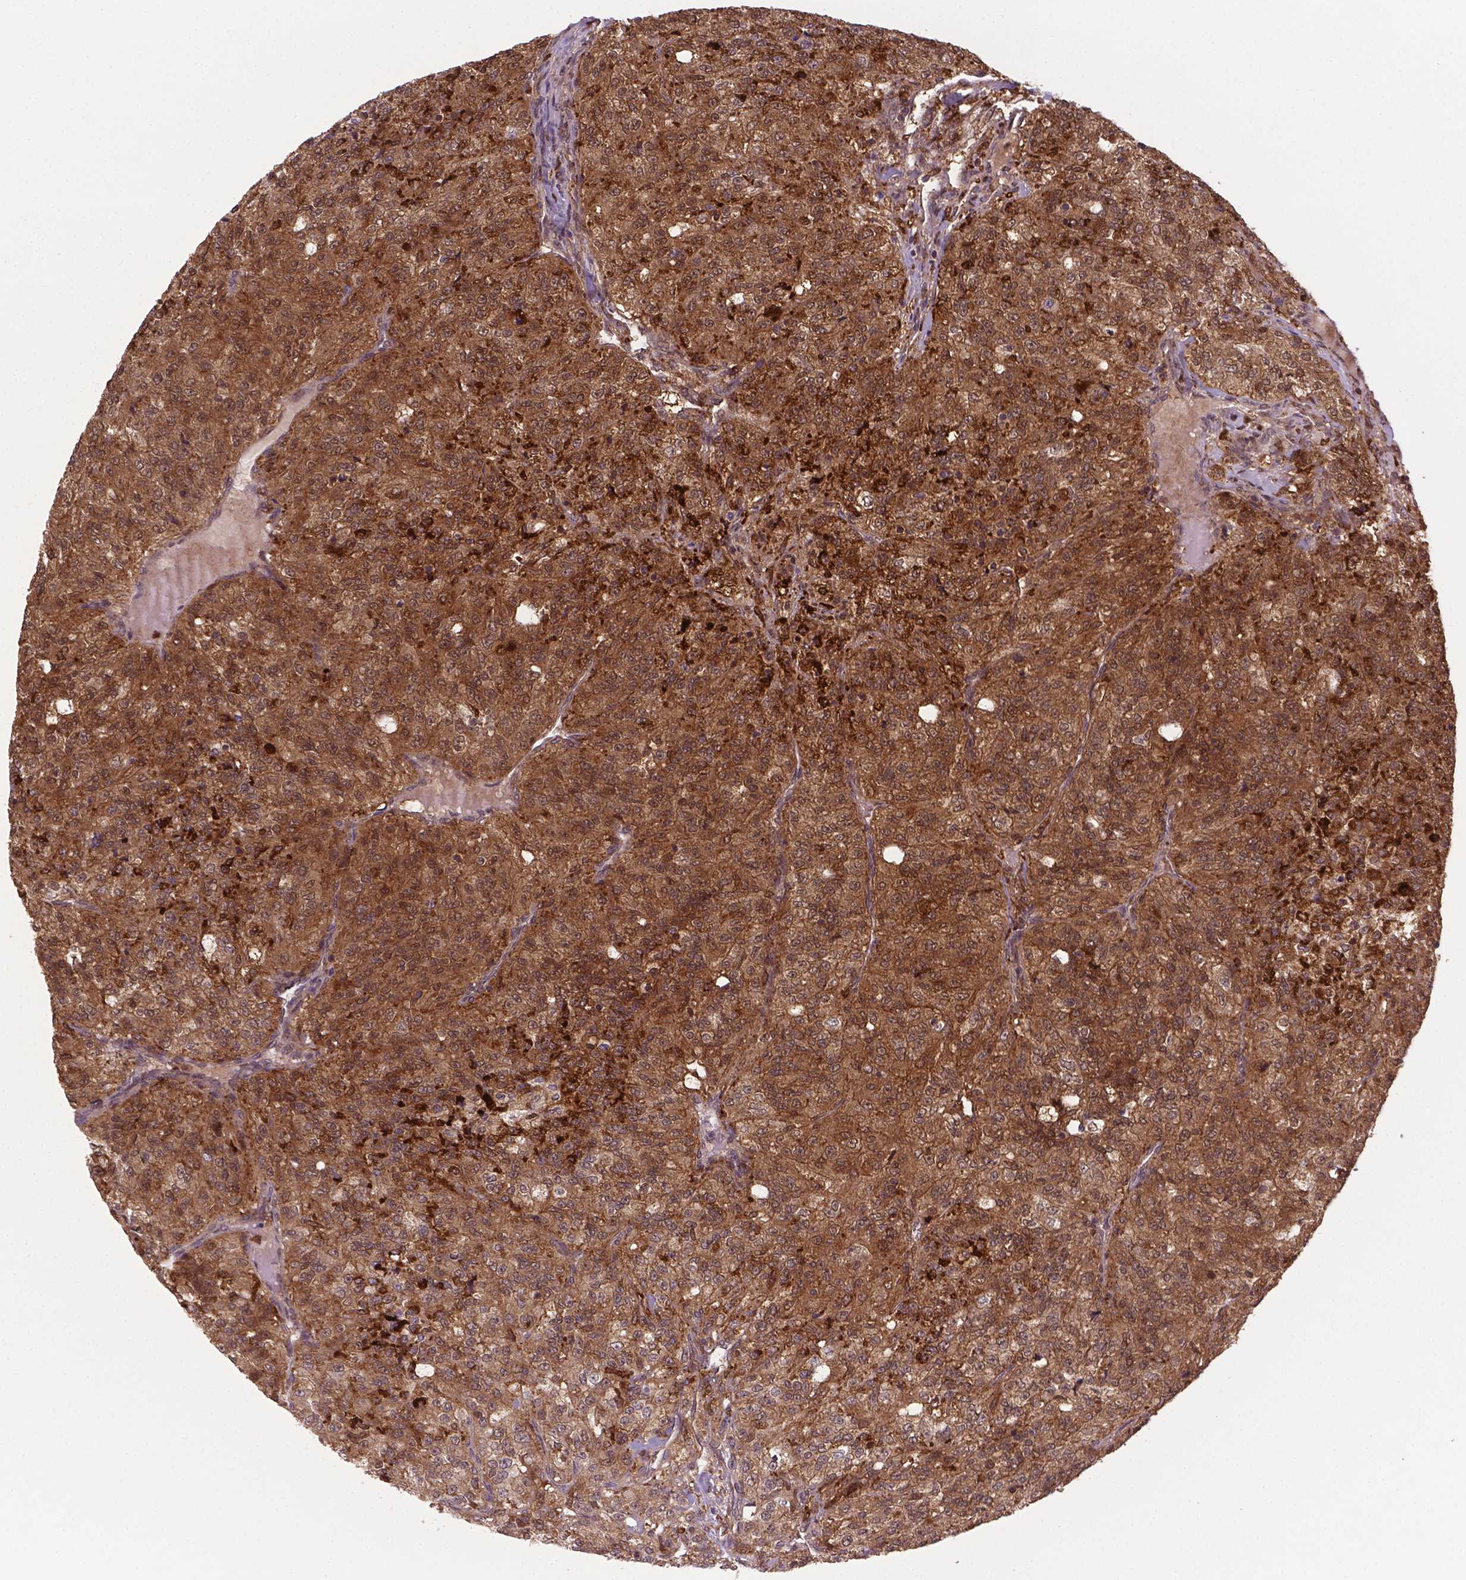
{"staining": {"intensity": "moderate", "quantity": ">75%", "location": "cytoplasmic/membranous,nuclear"}, "tissue": "renal cancer", "cell_type": "Tumor cells", "image_type": "cancer", "snomed": [{"axis": "morphology", "description": "Adenocarcinoma, NOS"}, {"axis": "topography", "description": "Kidney"}], "caption": "Adenocarcinoma (renal) stained for a protein displays moderate cytoplasmic/membranous and nuclear positivity in tumor cells. (DAB = brown stain, brightfield microscopy at high magnification).", "gene": "PLIN3", "patient": {"sex": "female", "age": 63}}